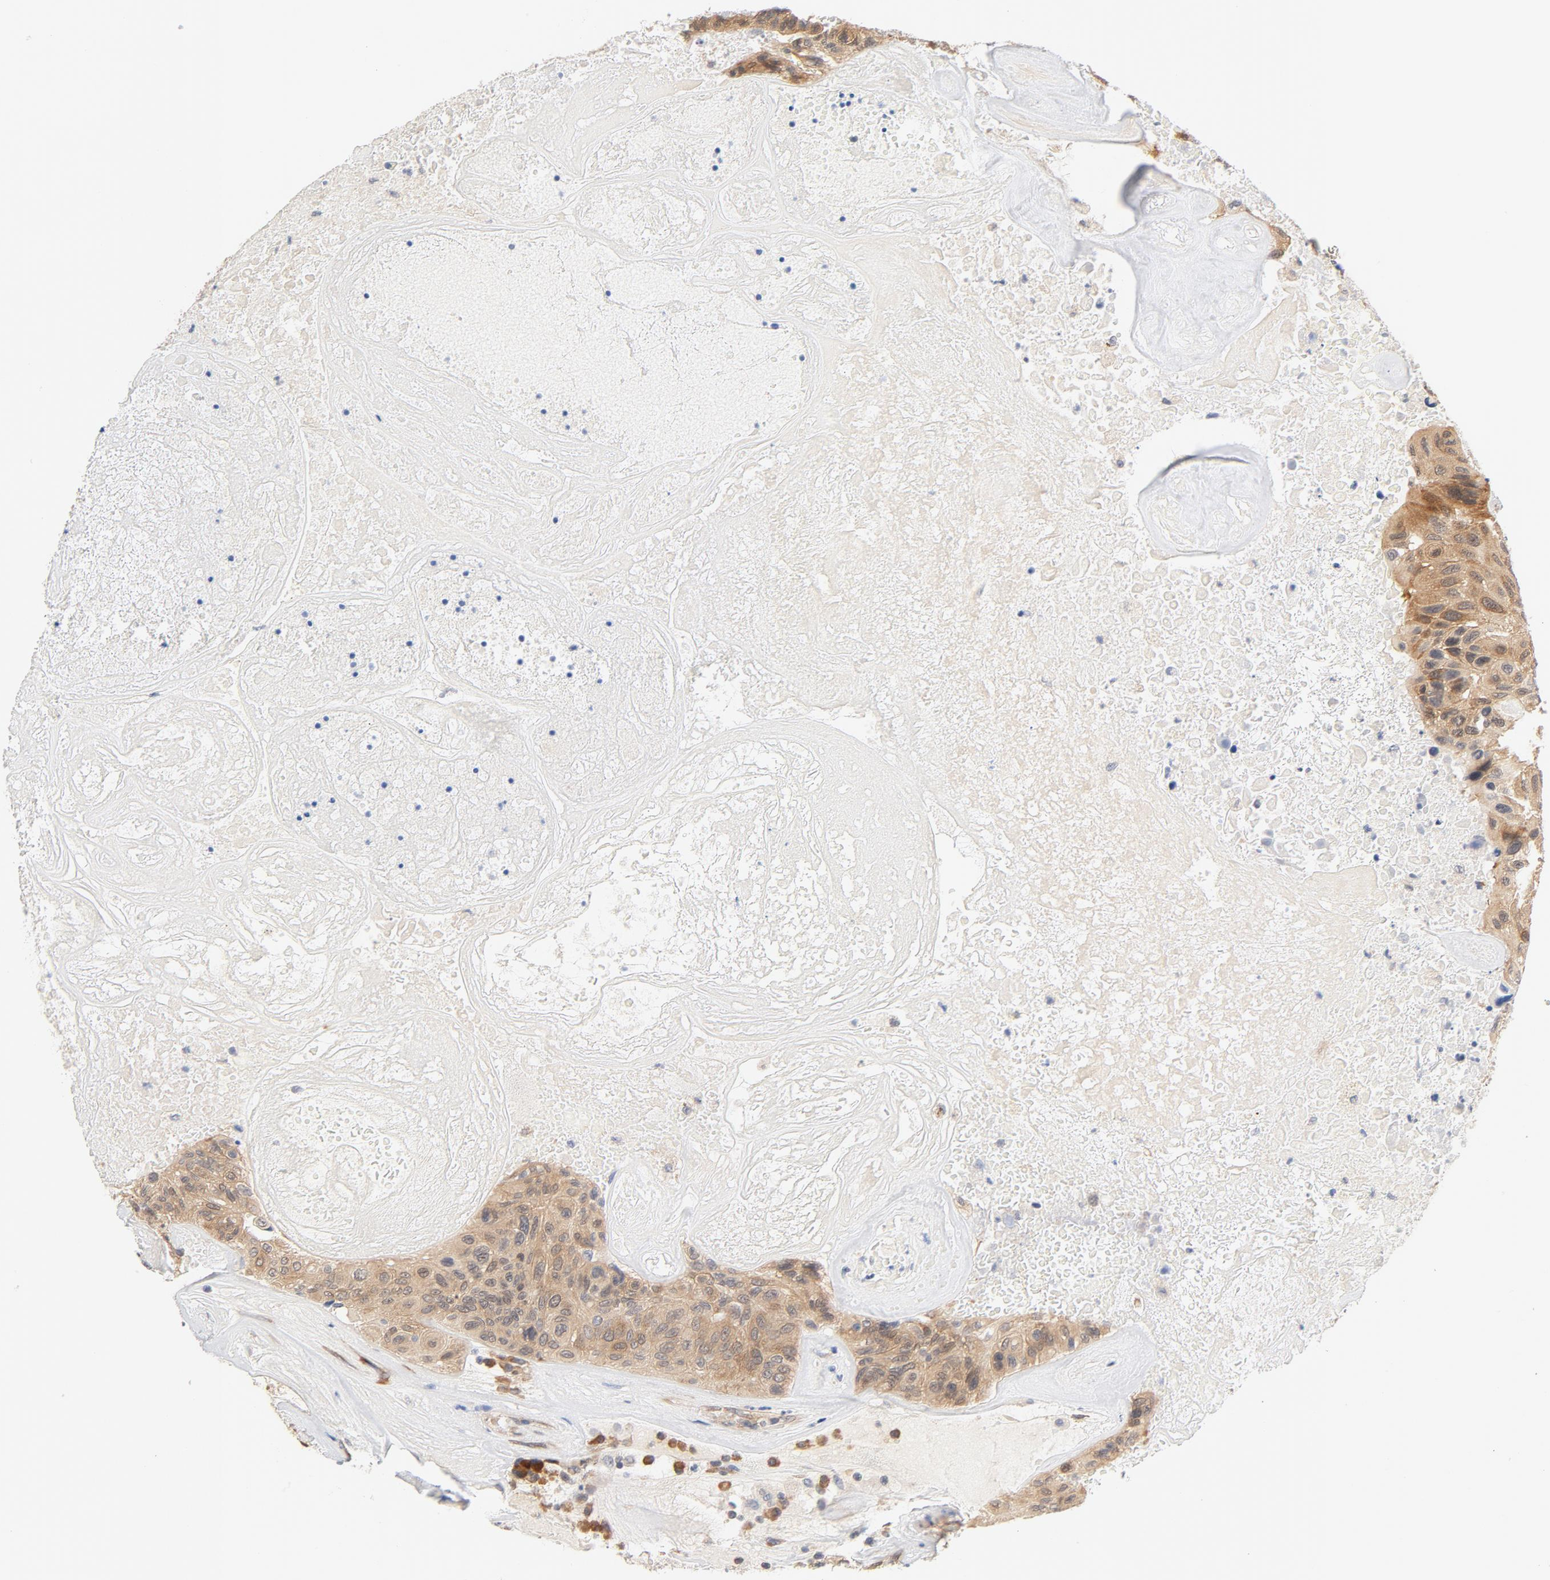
{"staining": {"intensity": "moderate", "quantity": ">75%", "location": "cytoplasmic/membranous"}, "tissue": "urothelial cancer", "cell_type": "Tumor cells", "image_type": "cancer", "snomed": [{"axis": "morphology", "description": "Urothelial carcinoma, High grade"}, {"axis": "topography", "description": "Urinary bladder"}], "caption": "A medium amount of moderate cytoplasmic/membranous positivity is seen in approximately >75% of tumor cells in urothelial carcinoma (high-grade) tissue. (Brightfield microscopy of DAB IHC at high magnification).", "gene": "EIF4E", "patient": {"sex": "male", "age": 66}}